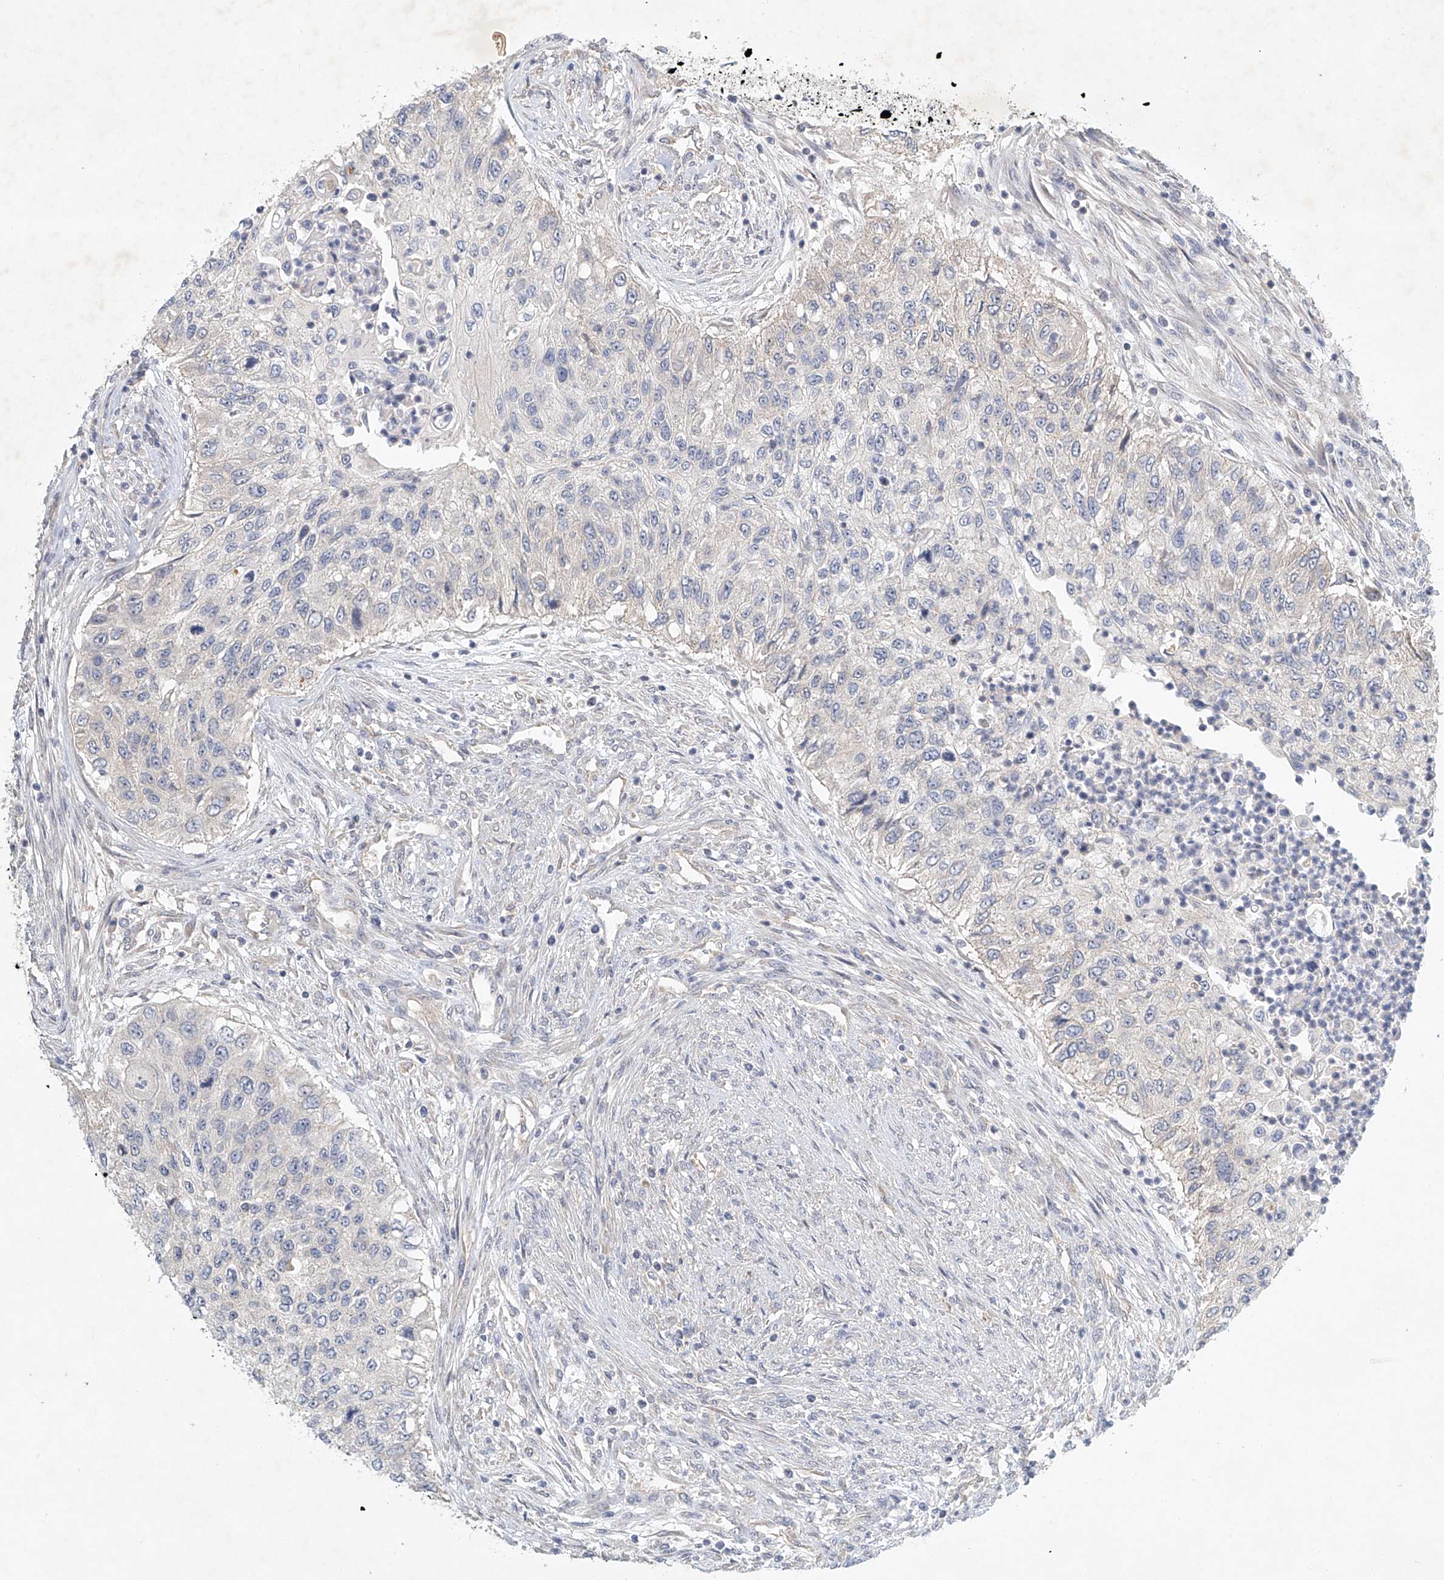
{"staining": {"intensity": "negative", "quantity": "none", "location": "none"}, "tissue": "urothelial cancer", "cell_type": "Tumor cells", "image_type": "cancer", "snomed": [{"axis": "morphology", "description": "Urothelial carcinoma, High grade"}, {"axis": "topography", "description": "Urinary bladder"}], "caption": "Micrograph shows no significant protein positivity in tumor cells of high-grade urothelial carcinoma.", "gene": "CARMIL1", "patient": {"sex": "female", "age": 60}}